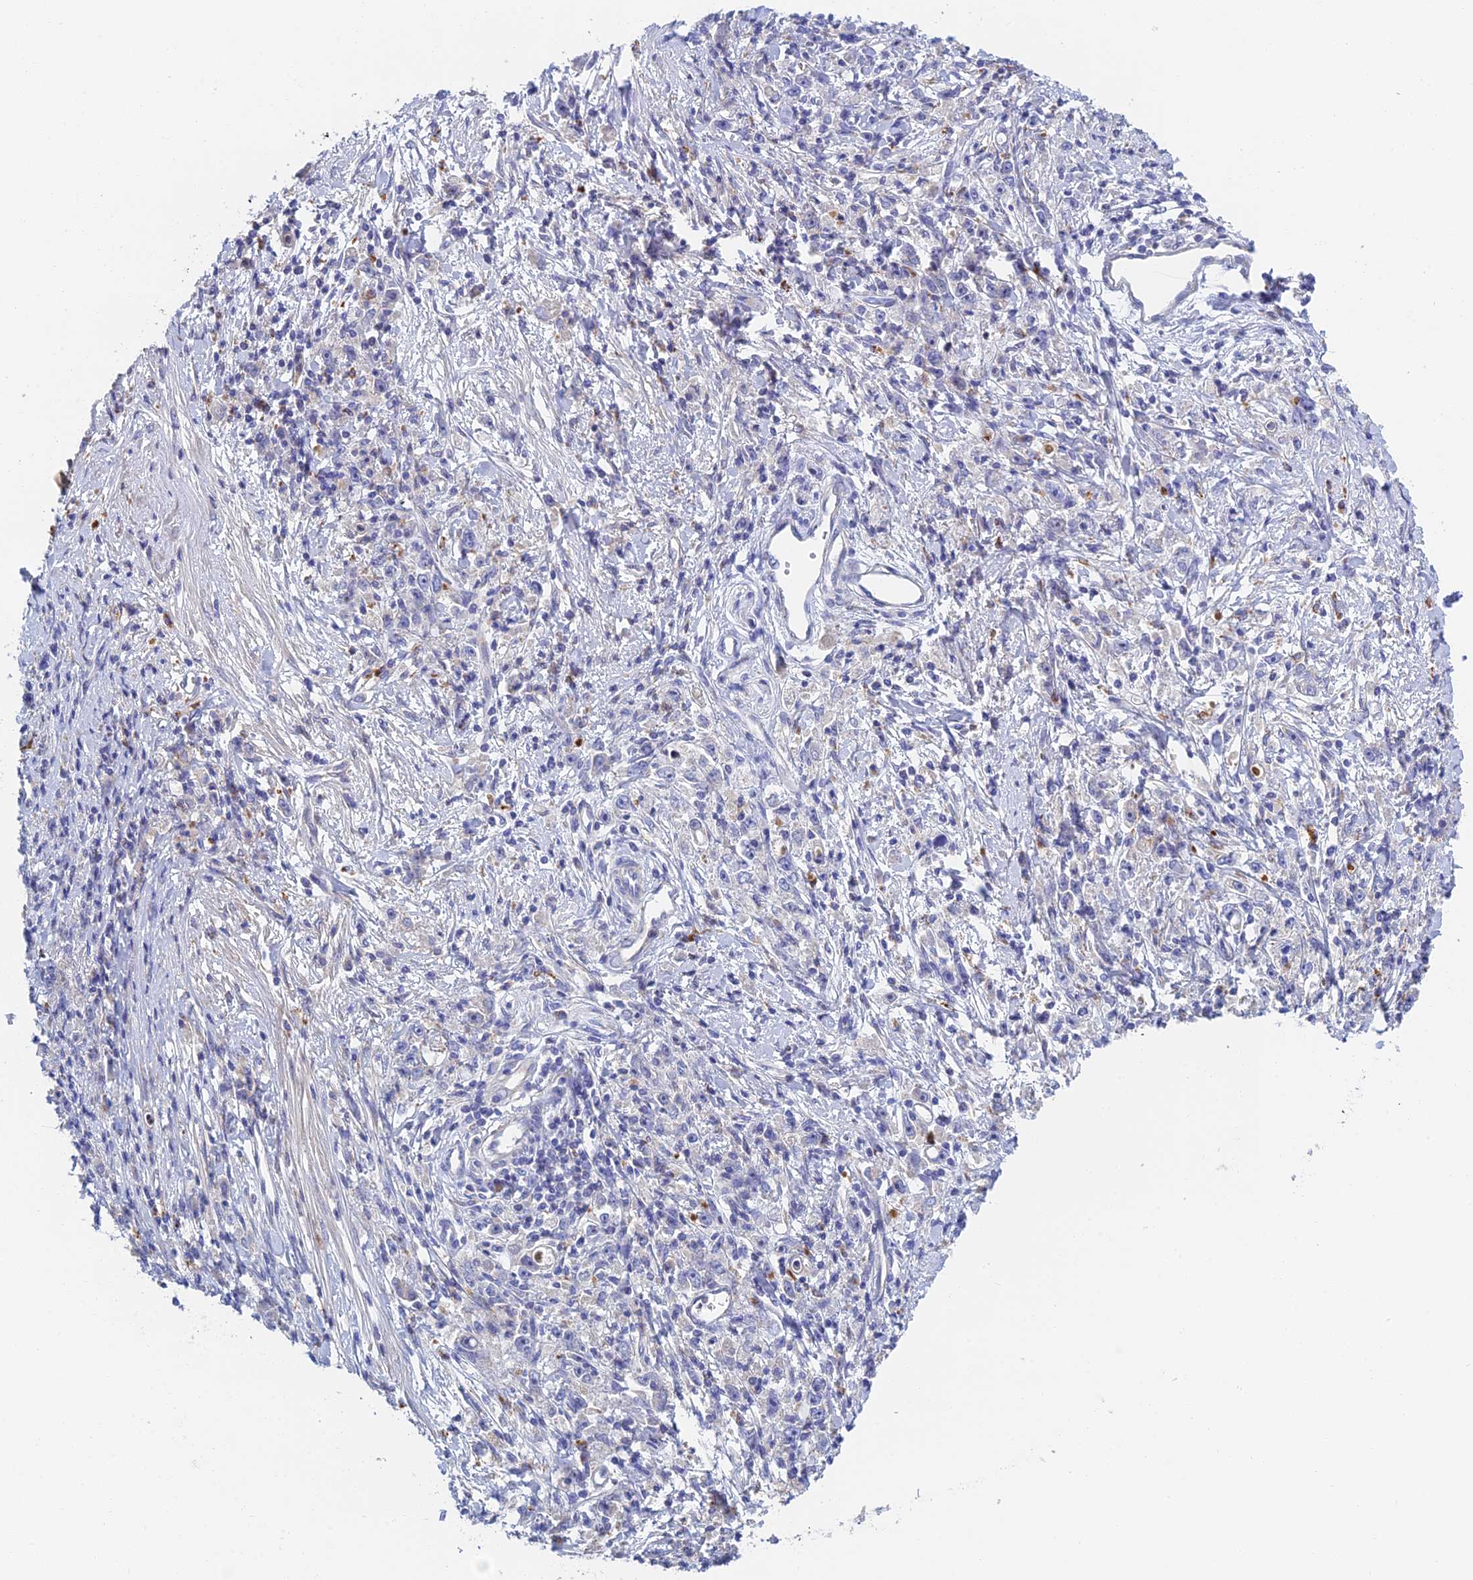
{"staining": {"intensity": "negative", "quantity": "none", "location": "none"}, "tissue": "stomach cancer", "cell_type": "Tumor cells", "image_type": "cancer", "snomed": [{"axis": "morphology", "description": "Adenocarcinoma, NOS"}, {"axis": "topography", "description": "Stomach"}], "caption": "The IHC histopathology image has no significant expression in tumor cells of stomach cancer tissue.", "gene": "RPGRIP1L", "patient": {"sex": "female", "age": 59}}